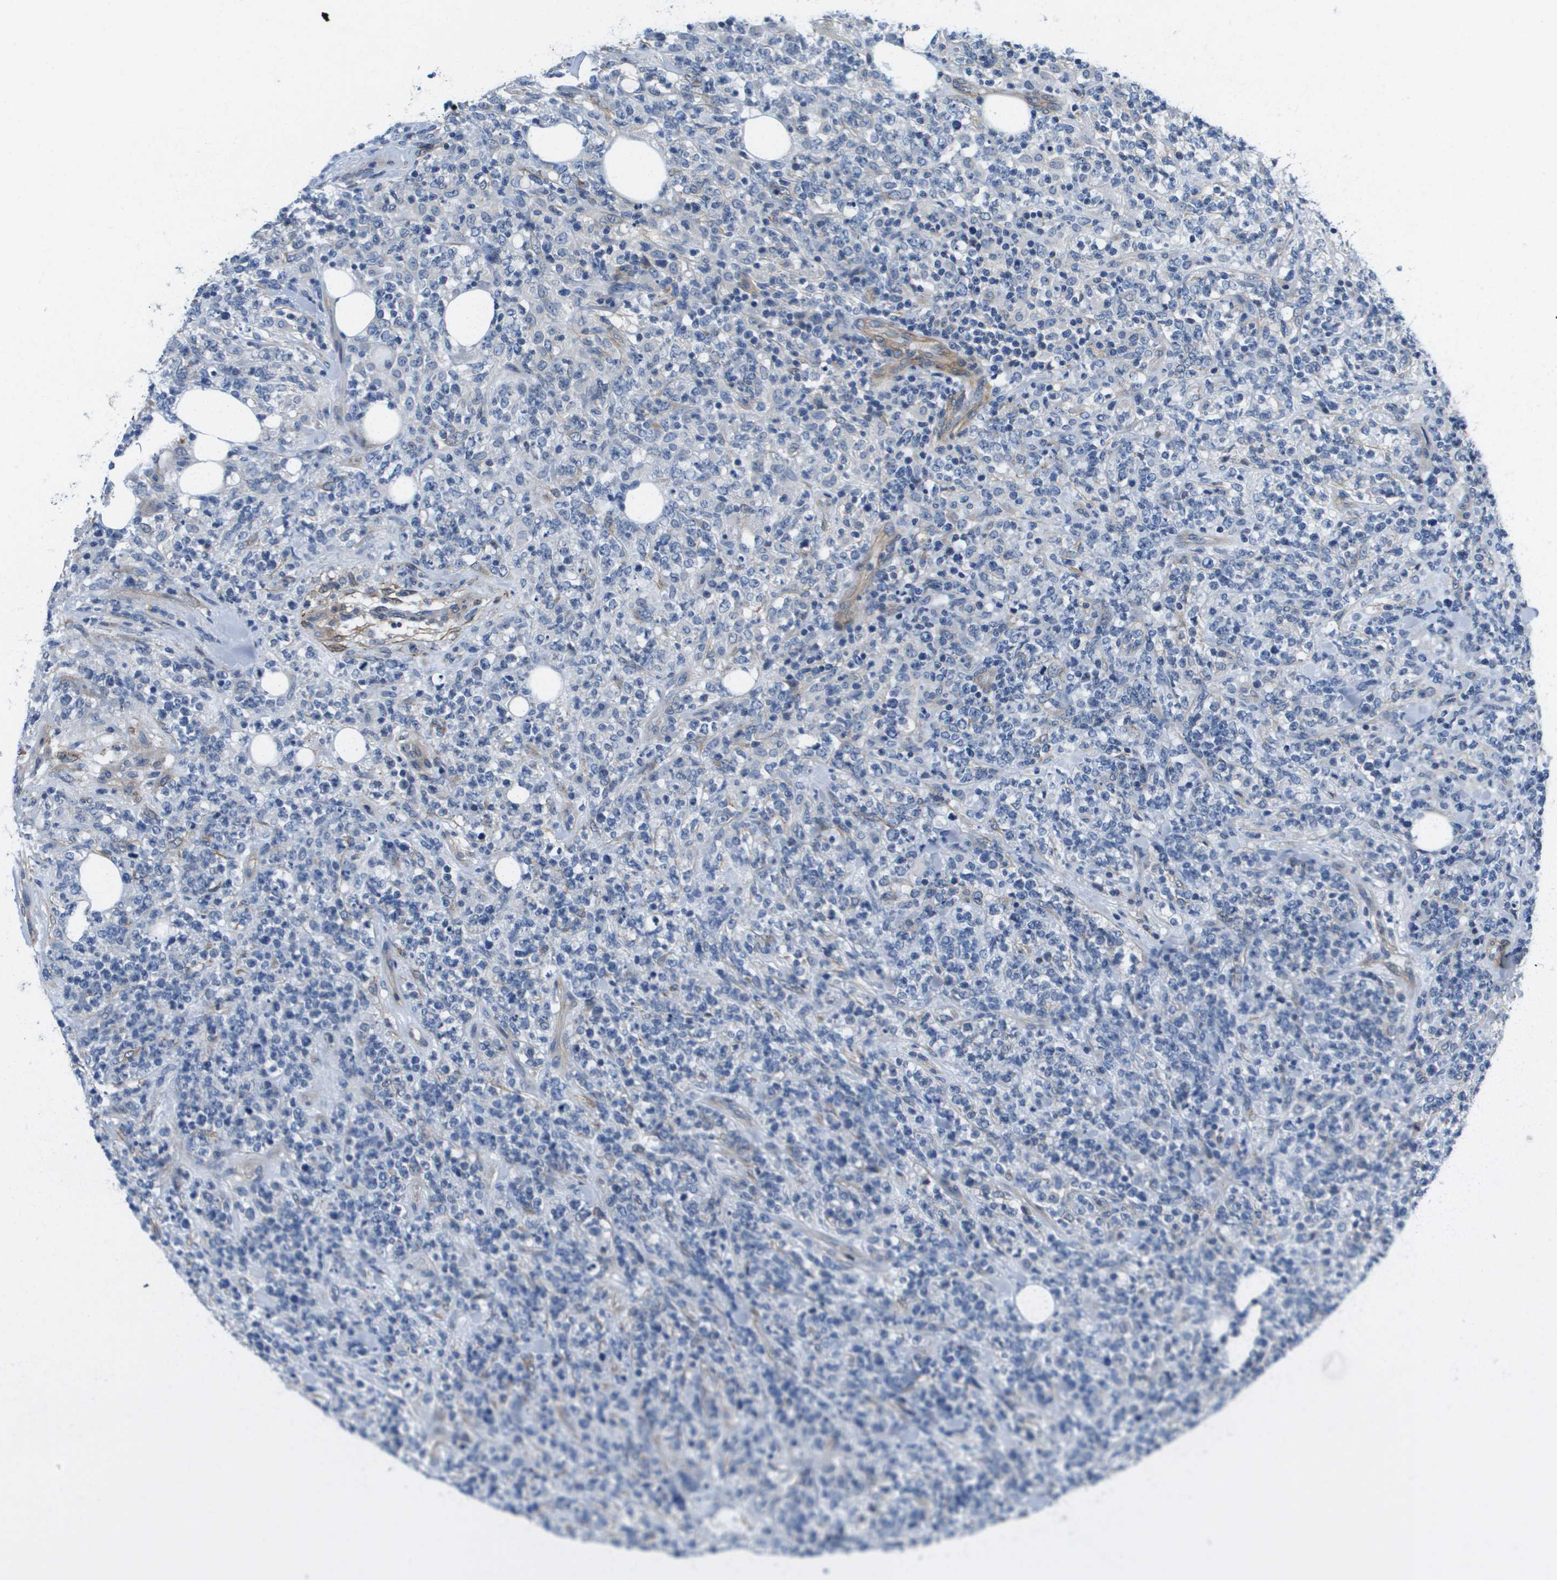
{"staining": {"intensity": "negative", "quantity": "none", "location": "none"}, "tissue": "lymphoma", "cell_type": "Tumor cells", "image_type": "cancer", "snomed": [{"axis": "morphology", "description": "Malignant lymphoma, non-Hodgkin's type, High grade"}, {"axis": "topography", "description": "Soft tissue"}], "caption": "Malignant lymphoma, non-Hodgkin's type (high-grade) was stained to show a protein in brown. There is no significant staining in tumor cells.", "gene": "LPP", "patient": {"sex": "male", "age": 18}}